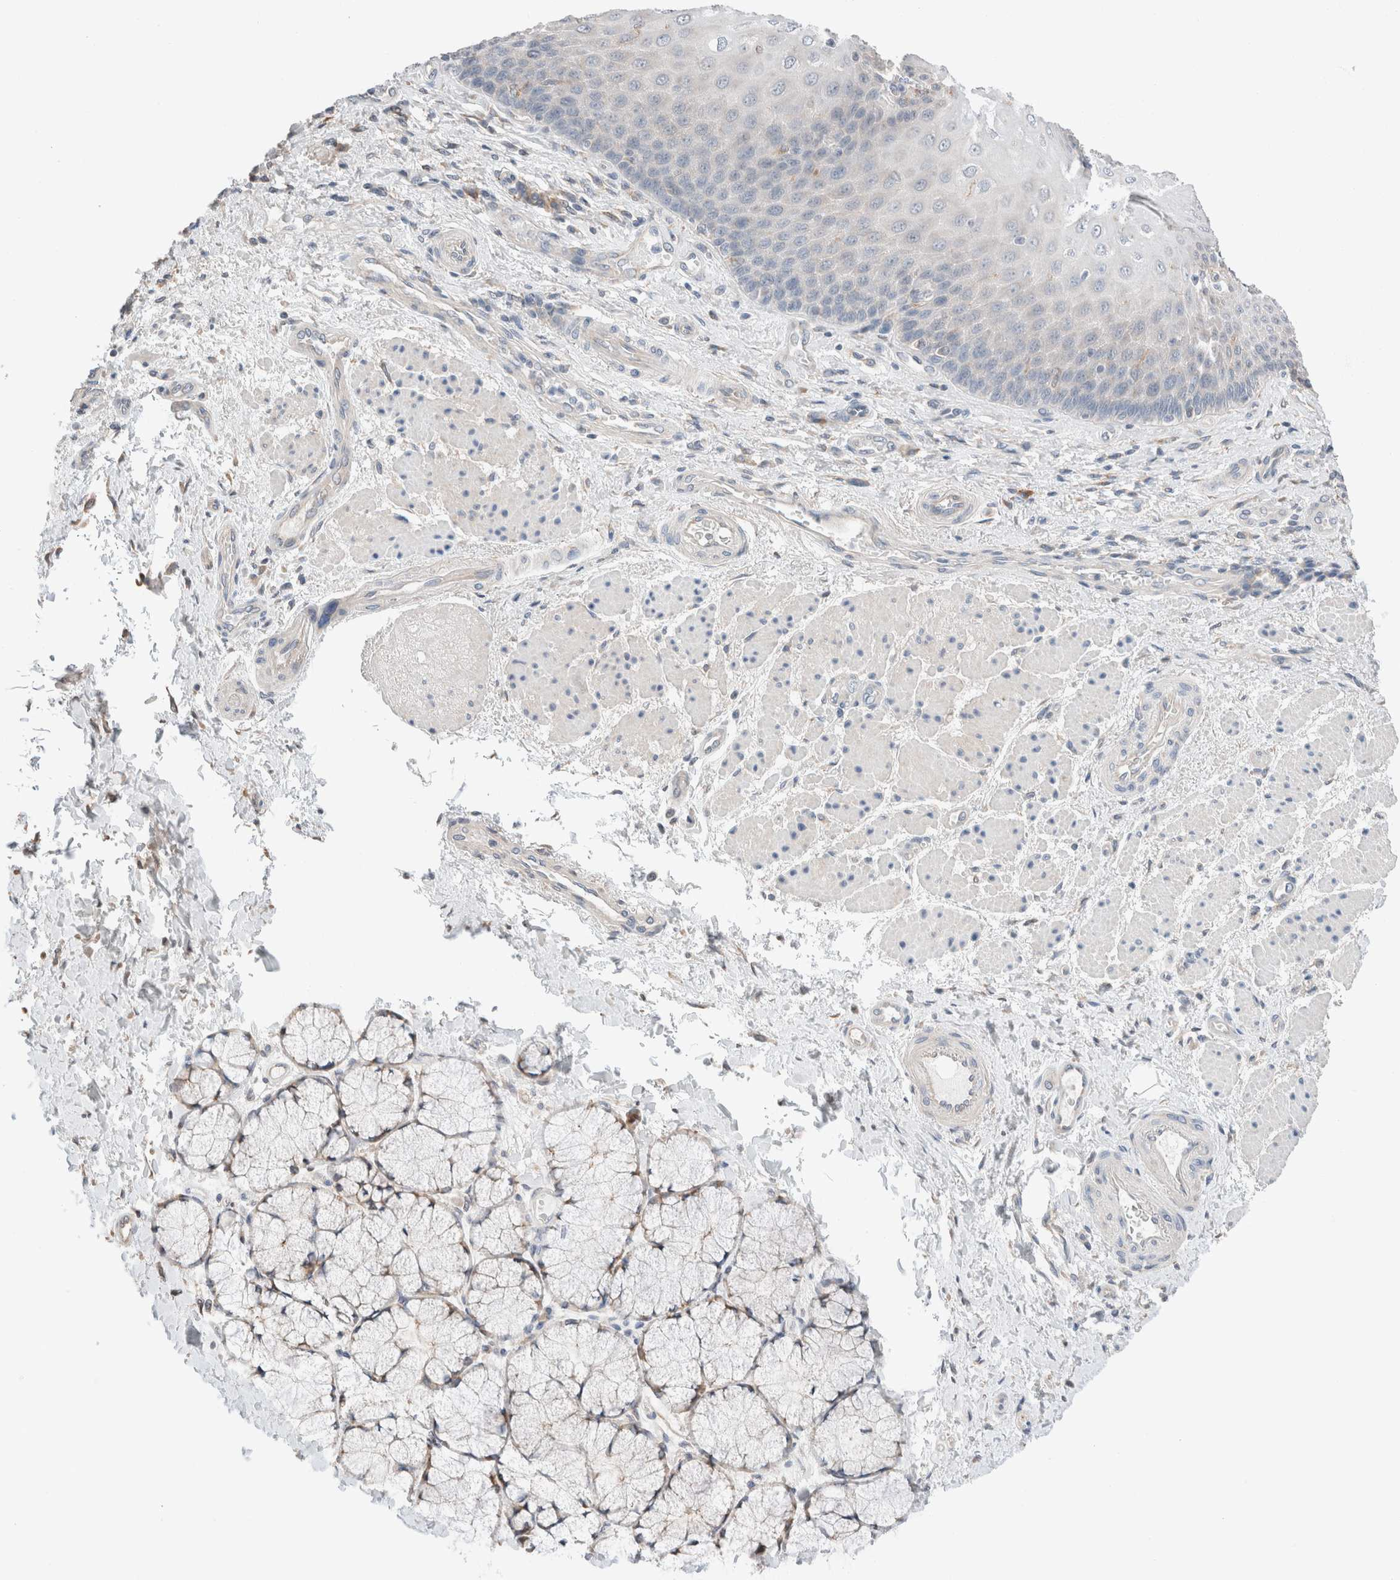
{"staining": {"intensity": "moderate", "quantity": "25%-75%", "location": "cytoplasmic/membranous"}, "tissue": "esophagus", "cell_type": "Squamous epithelial cells", "image_type": "normal", "snomed": [{"axis": "morphology", "description": "Normal tissue, NOS"}, {"axis": "topography", "description": "Esophagus"}], "caption": "The micrograph reveals immunohistochemical staining of benign esophagus. There is moderate cytoplasmic/membranous staining is identified in approximately 25%-75% of squamous epithelial cells. The staining is performed using DAB (3,3'-diaminobenzidine) brown chromogen to label protein expression. The nuclei are counter-stained blue using hematoxylin.", "gene": "PCM1", "patient": {"sex": "male", "age": 54}}